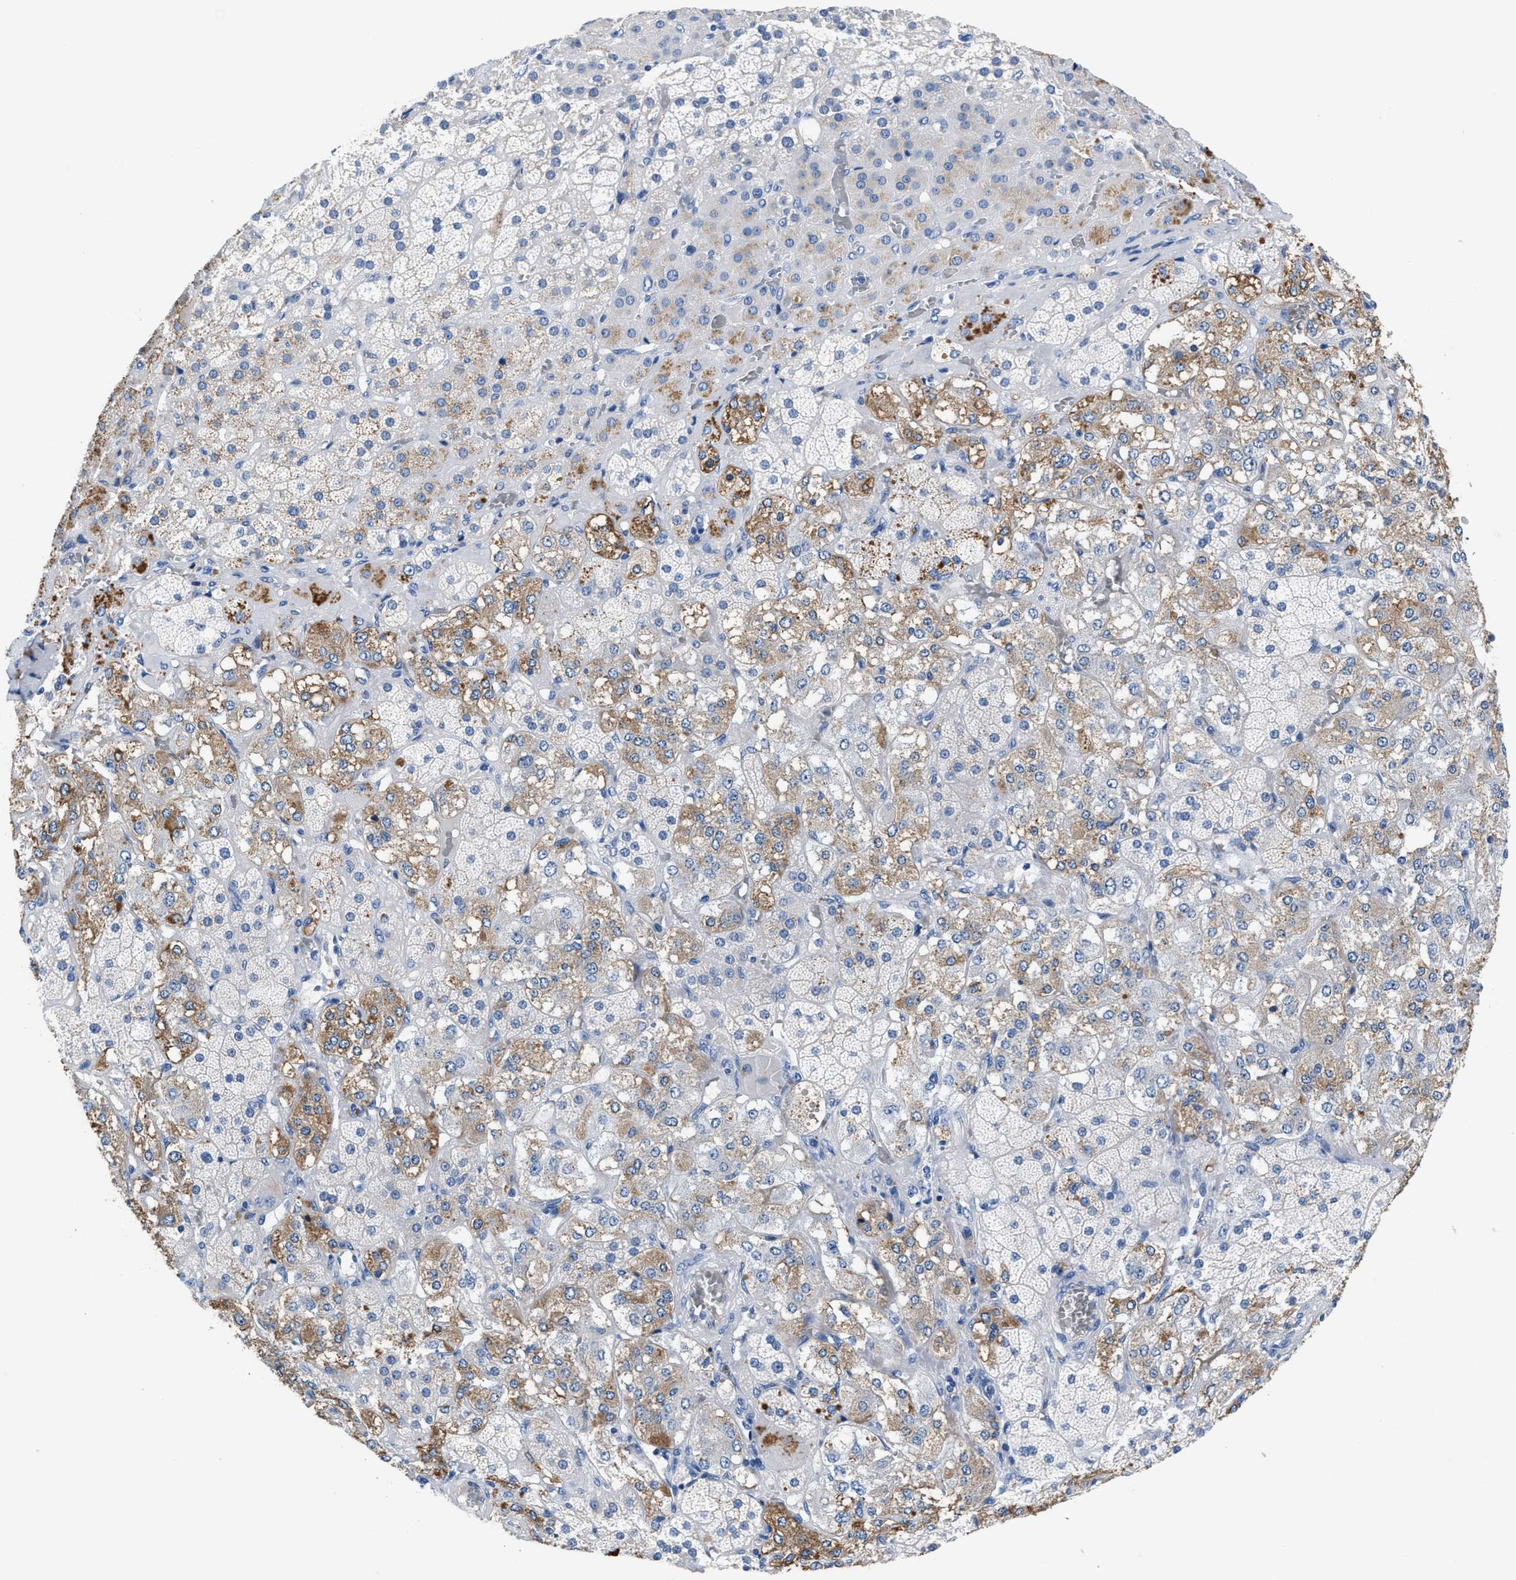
{"staining": {"intensity": "moderate", "quantity": "25%-75%", "location": "cytoplasmic/membranous"}, "tissue": "adrenal gland", "cell_type": "Glandular cells", "image_type": "normal", "snomed": [{"axis": "morphology", "description": "Normal tissue, NOS"}, {"axis": "topography", "description": "Adrenal gland"}], "caption": "Immunohistochemistry (IHC) staining of benign adrenal gland, which demonstrates medium levels of moderate cytoplasmic/membranous staining in approximately 25%-75% of glandular cells indicating moderate cytoplasmic/membranous protein expression. The staining was performed using DAB (brown) for protein detection and nuclei were counterstained in hematoxylin (blue).", "gene": "SLFN13", "patient": {"sex": "male", "age": 57}}